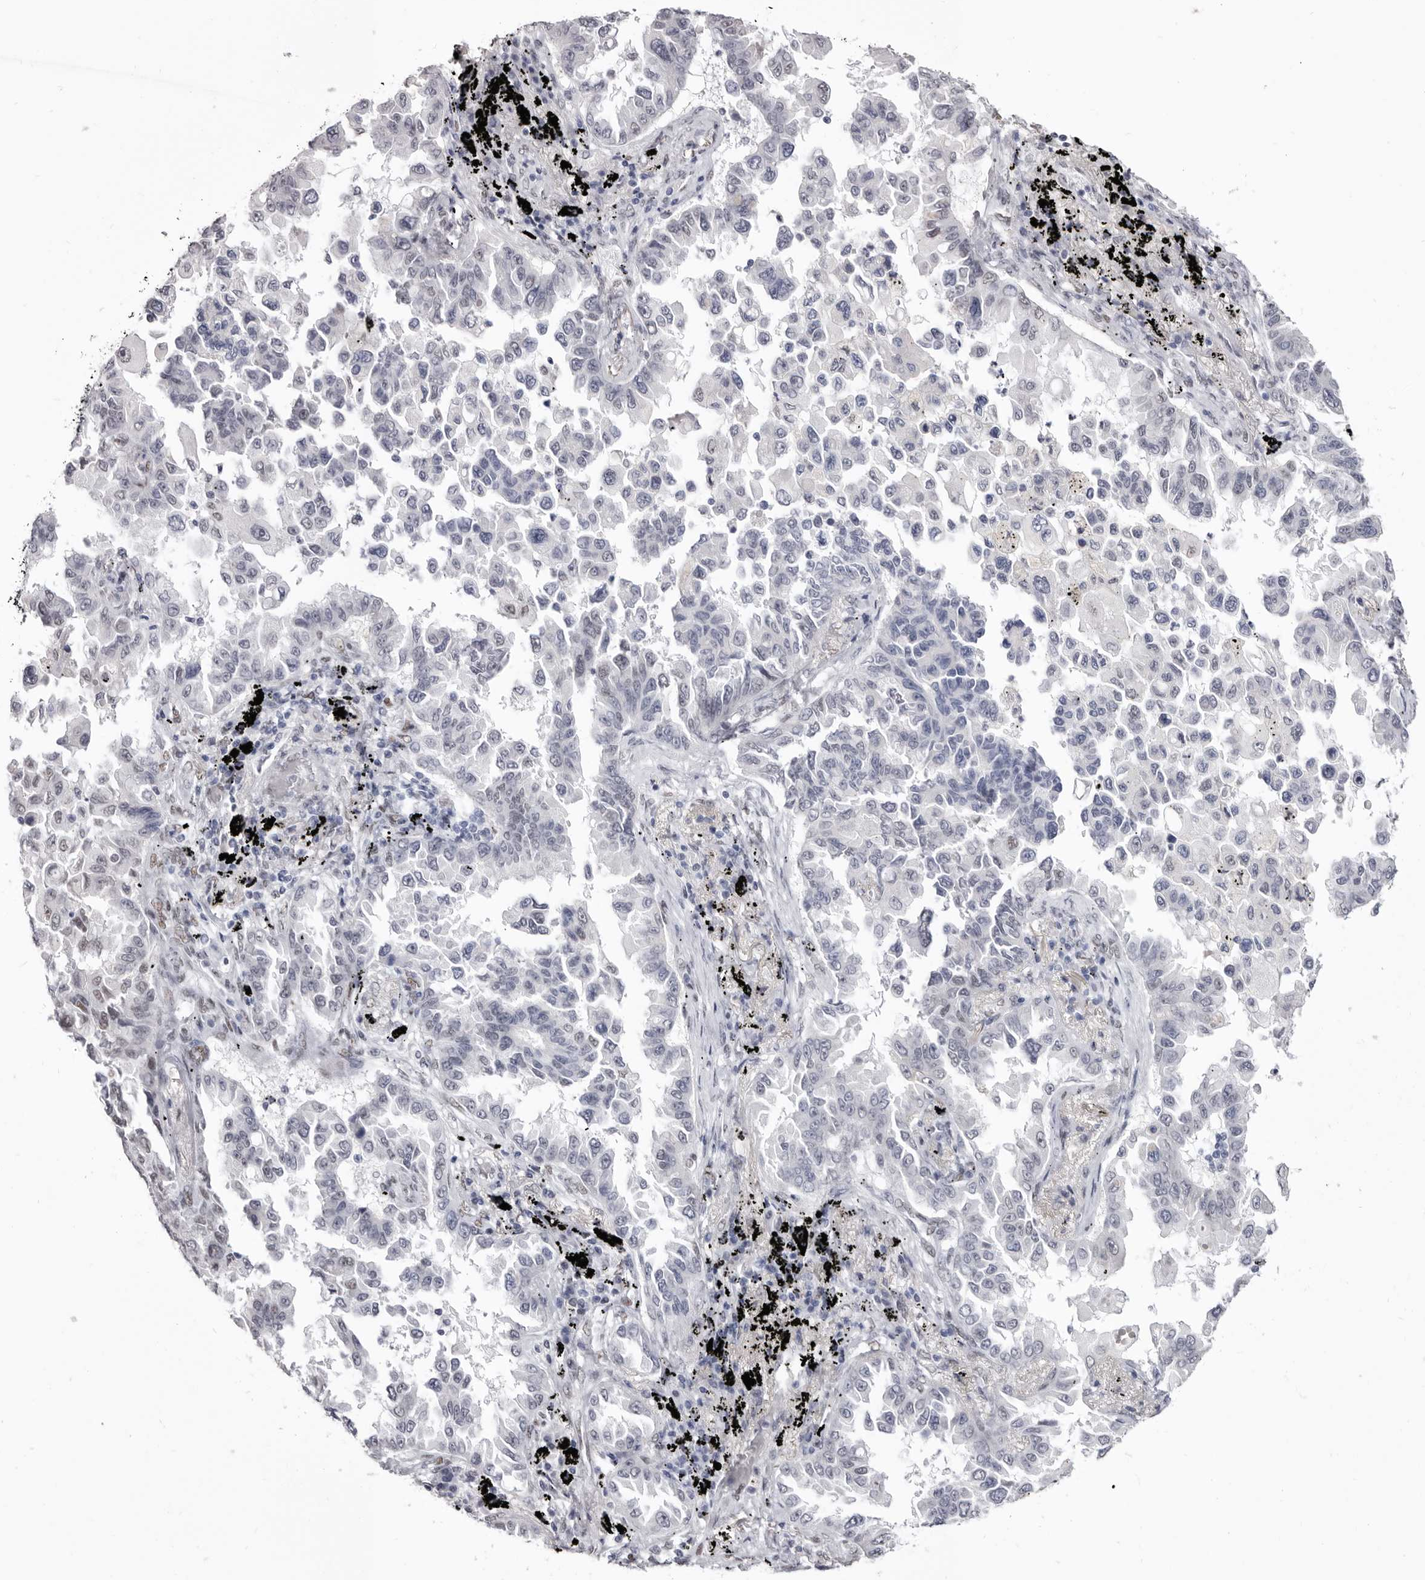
{"staining": {"intensity": "negative", "quantity": "none", "location": "none"}, "tissue": "lung cancer", "cell_type": "Tumor cells", "image_type": "cancer", "snomed": [{"axis": "morphology", "description": "Adenocarcinoma, NOS"}, {"axis": "topography", "description": "Lung"}], "caption": "This is a histopathology image of immunohistochemistry (IHC) staining of lung adenocarcinoma, which shows no positivity in tumor cells.", "gene": "ZNF326", "patient": {"sex": "female", "age": 67}}